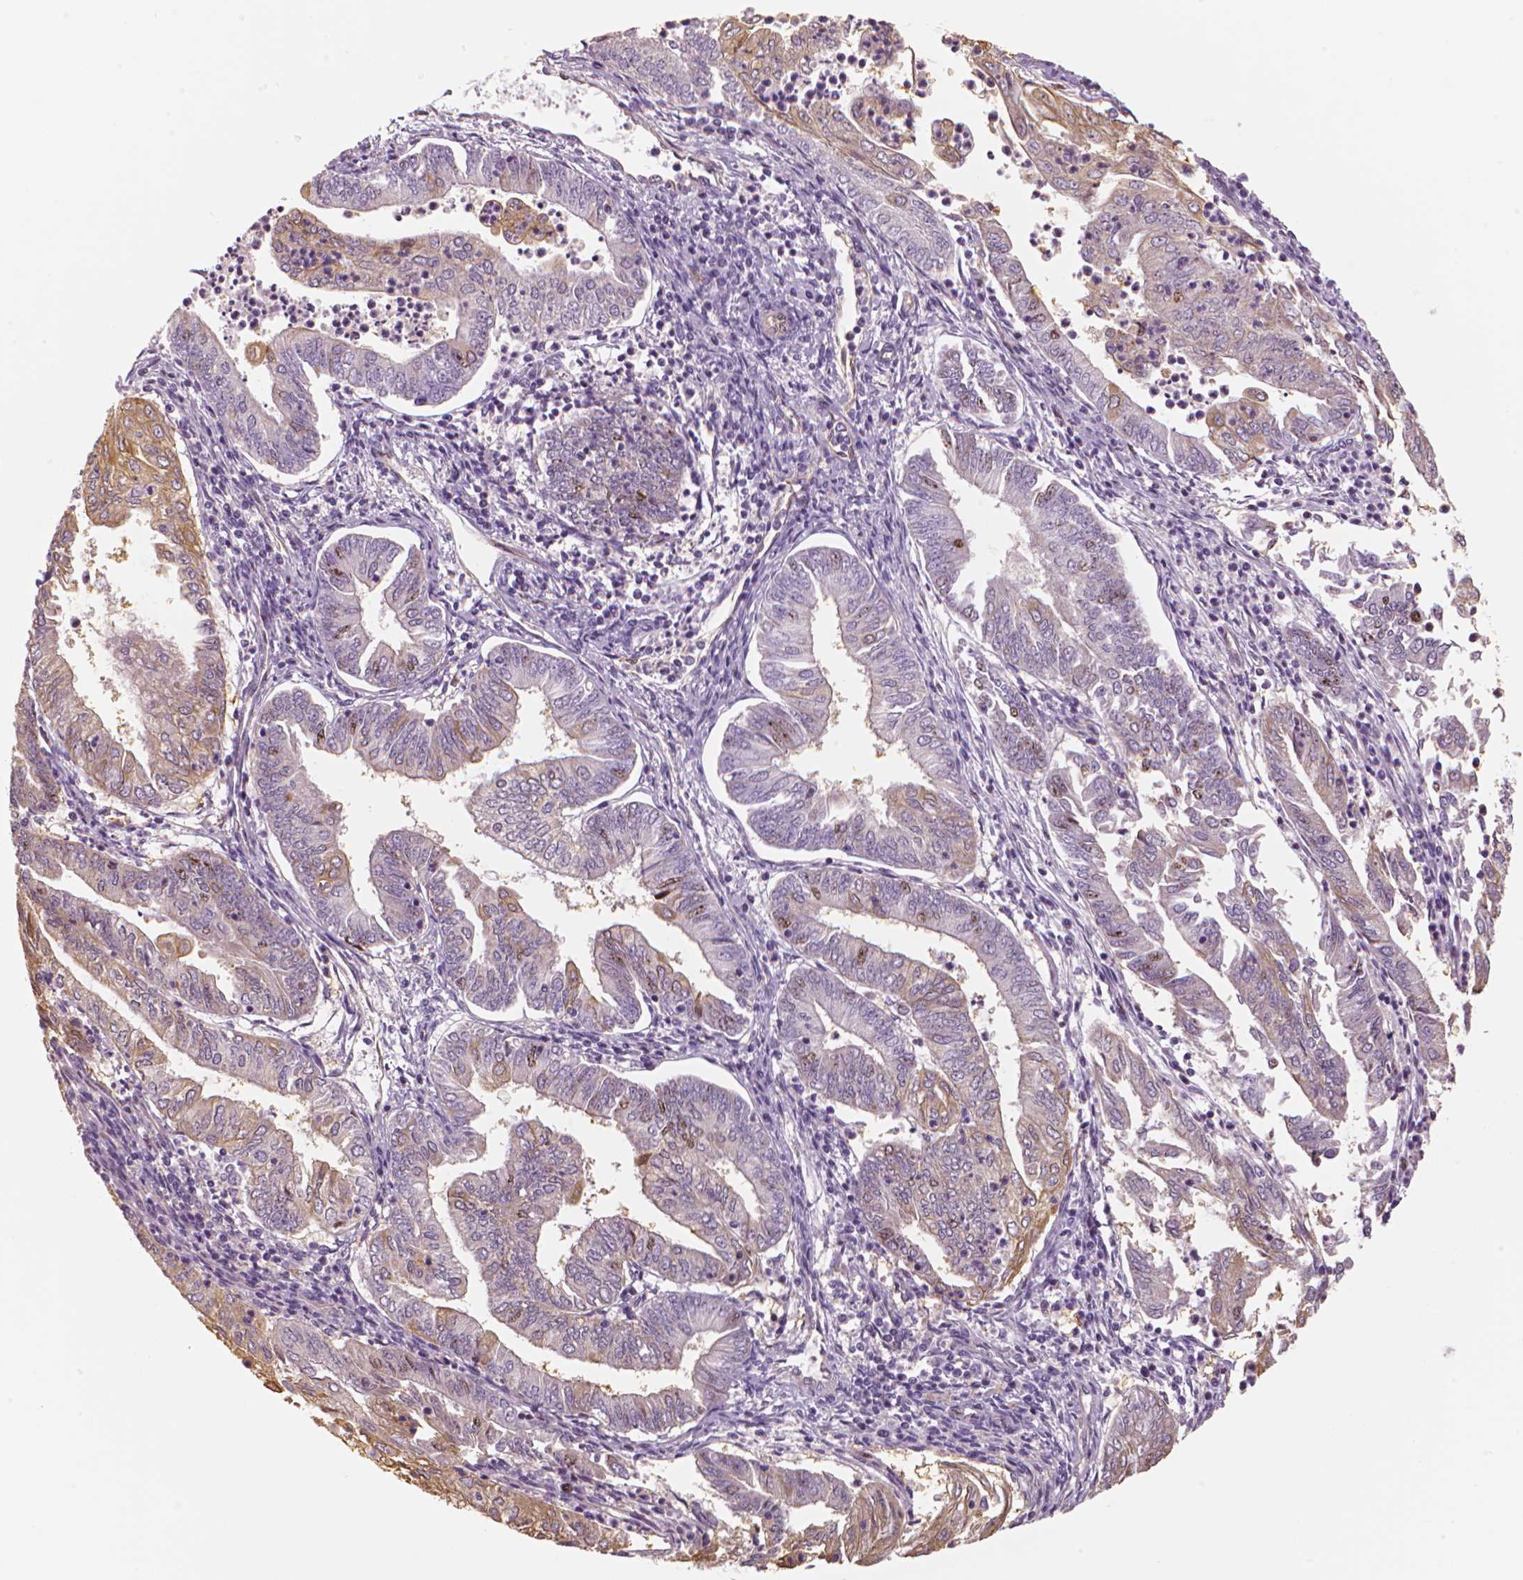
{"staining": {"intensity": "weak", "quantity": "<25%", "location": "cytoplasmic/membranous"}, "tissue": "endometrial cancer", "cell_type": "Tumor cells", "image_type": "cancer", "snomed": [{"axis": "morphology", "description": "Adenocarcinoma, NOS"}, {"axis": "topography", "description": "Endometrium"}], "caption": "Immunohistochemistry image of neoplastic tissue: adenocarcinoma (endometrial) stained with DAB (3,3'-diaminobenzidine) displays no significant protein staining in tumor cells.", "gene": "MKI67", "patient": {"sex": "female", "age": 55}}